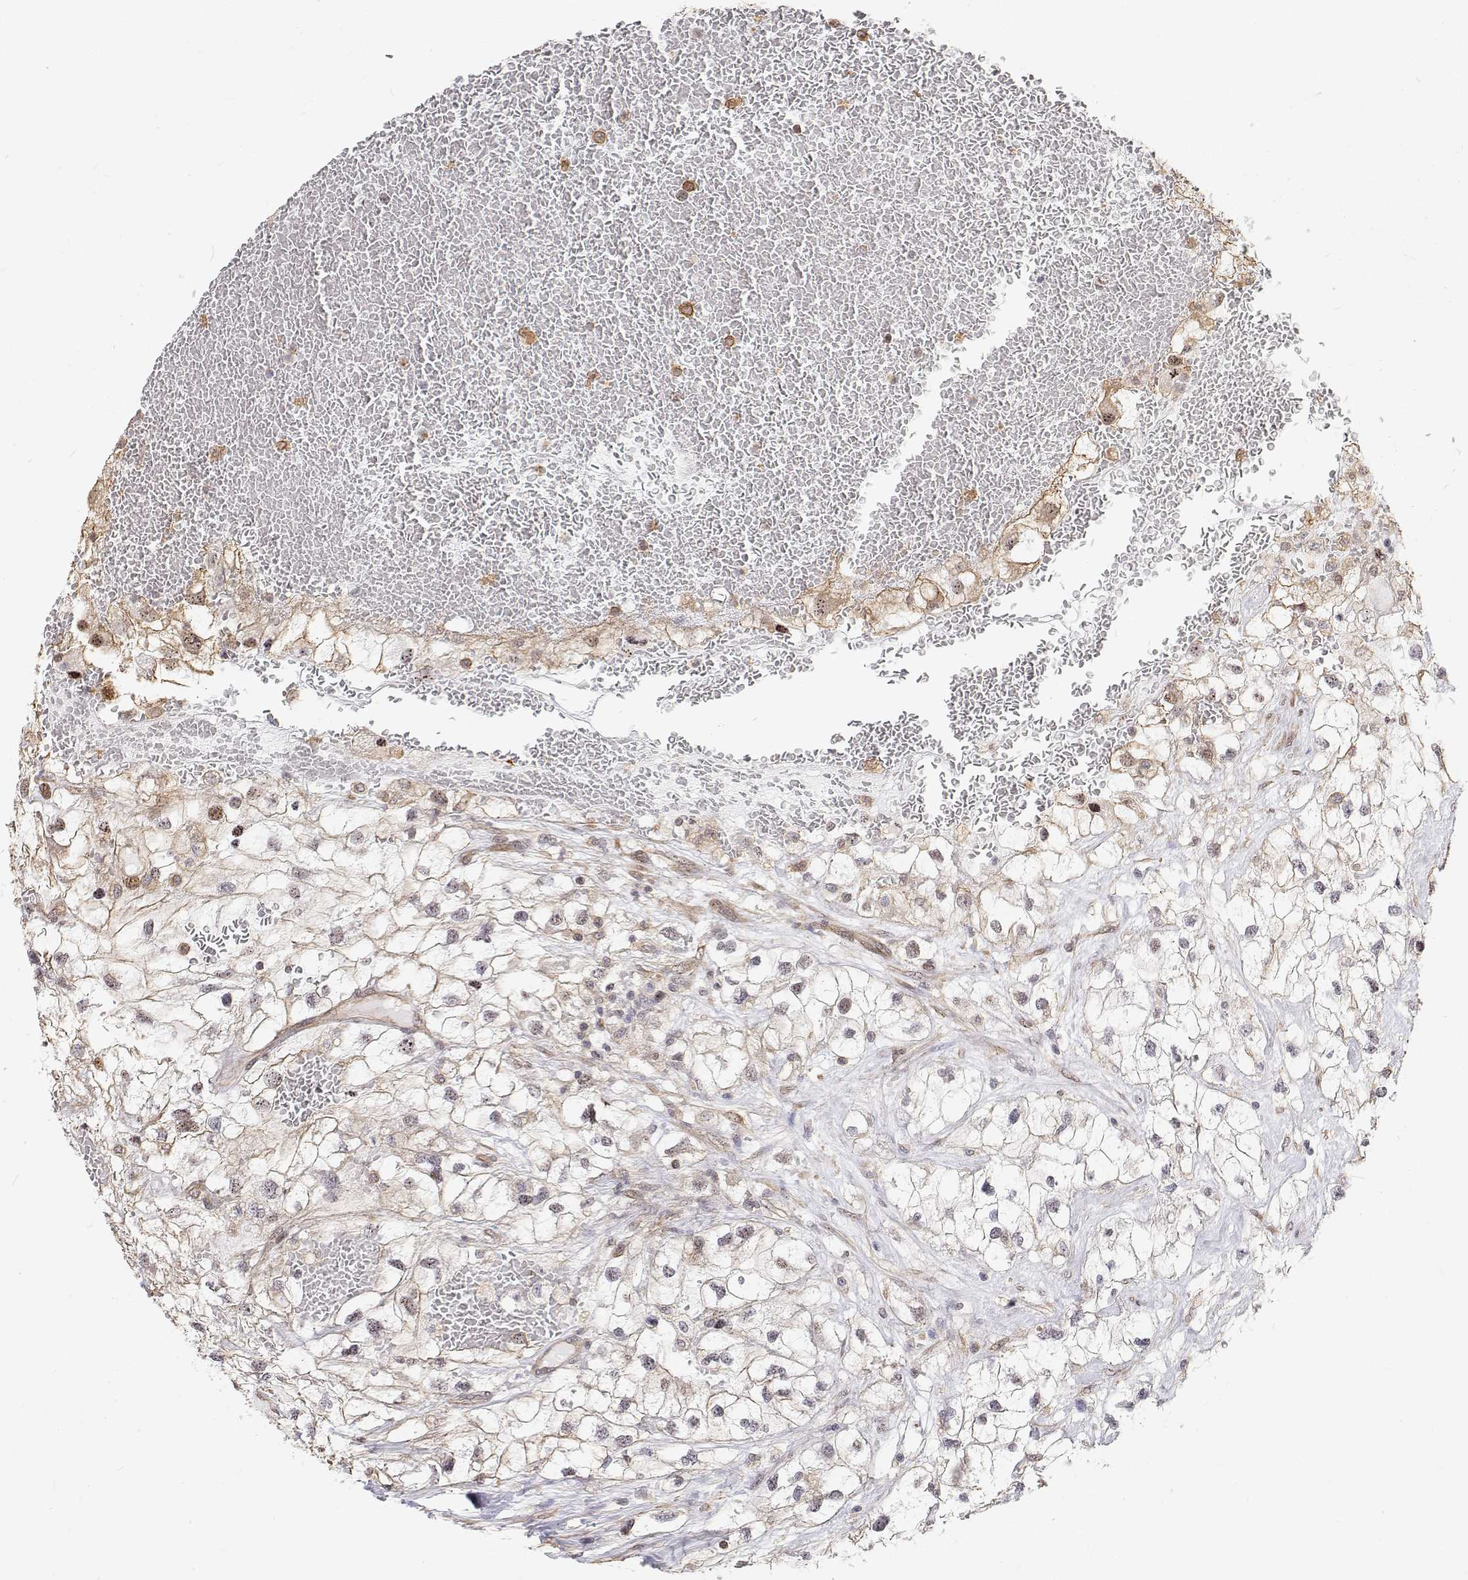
{"staining": {"intensity": "negative", "quantity": "none", "location": "none"}, "tissue": "renal cancer", "cell_type": "Tumor cells", "image_type": "cancer", "snomed": [{"axis": "morphology", "description": "Adenocarcinoma, NOS"}, {"axis": "topography", "description": "Kidney"}], "caption": "An immunohistochemistry (IHC) image of adenocarcinoma (renal) is shown. There is no staining in tumor cells of adenocarcinoma (renal).", "gene": "GSDMA", "patient": {"sex": "male", "age": 59}}